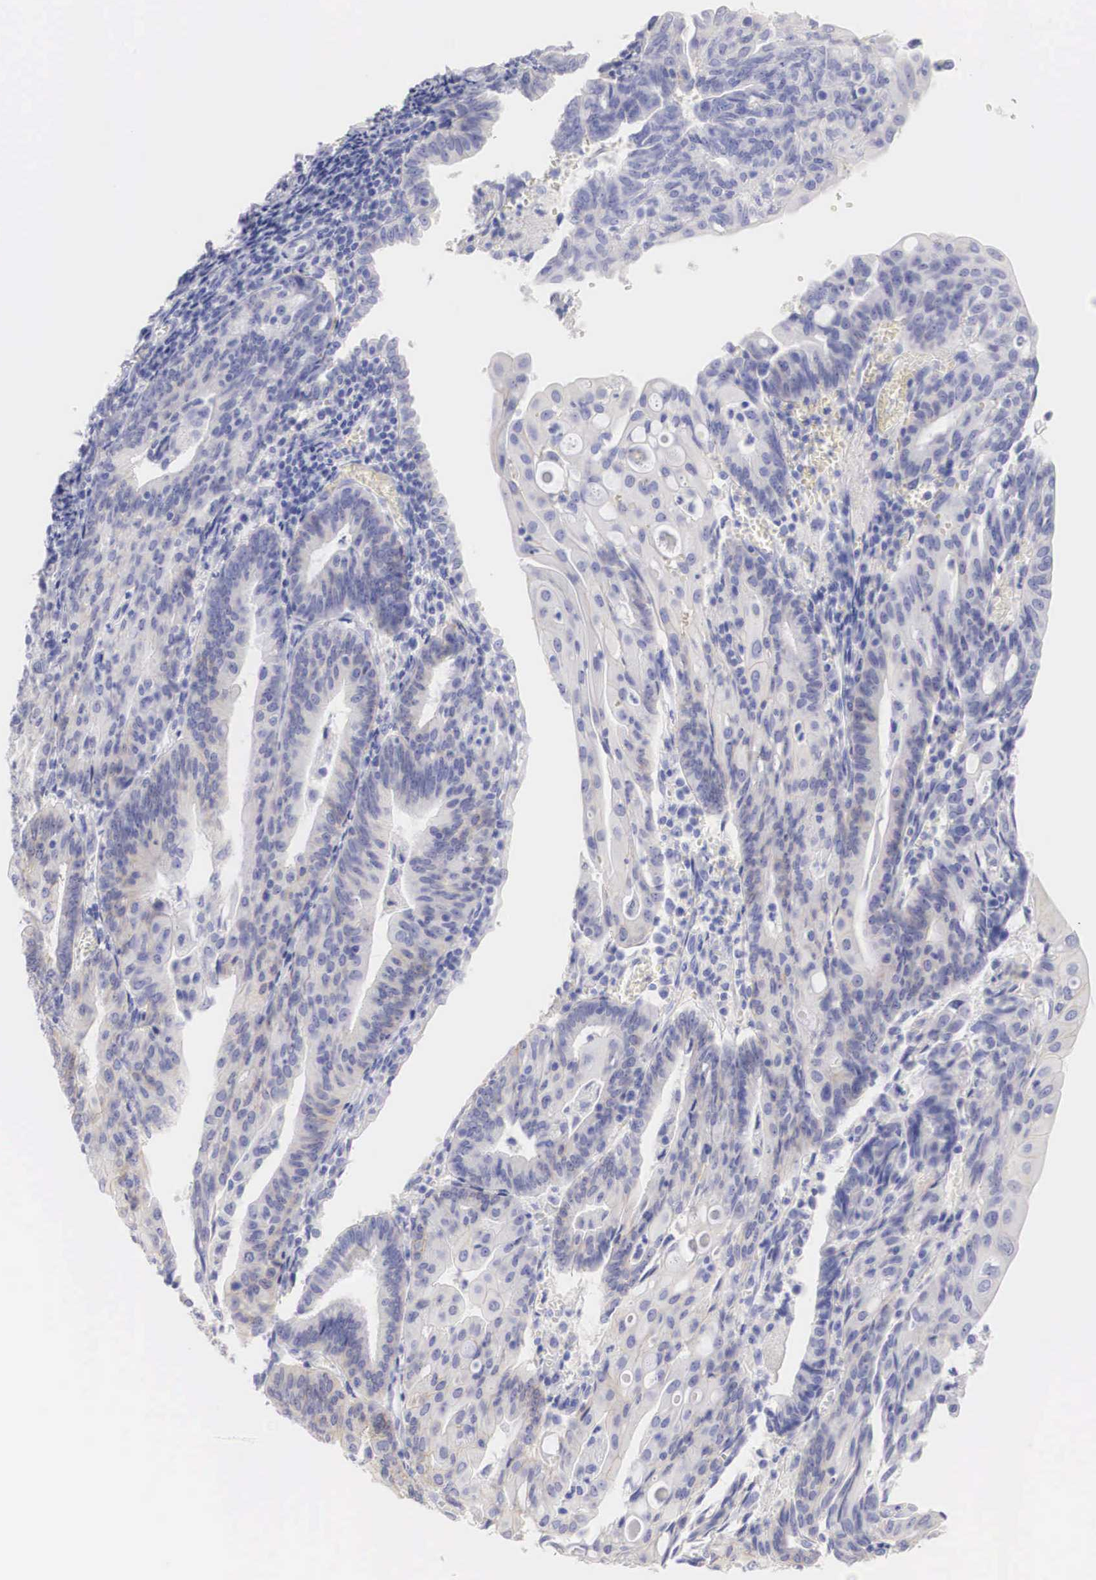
{"staining": {"intensity": "weak", "quantity": "25%-75%", "location": "cytoplasmic/membranous"}, "tissue": "endometrial cancer", "cell_type": "Tumor cells", "image_type": "cancer", "snomed": [{"axis": "morphology", "description": "Adenocarcinoma, NOS"}, {"axis": "topography", "description": "Endometrium"}], "caption": "Adenocarcinoma (endometrial) stained with DAB IHC shows low levels of weak cytoplasmic/membranous expression in about 25%-75% of tumor cells. (DAB (3,3'-diaminobenzidine) IHC with brightfield microscopy, high magnification).", "gene": "ERBB2", "patient": {"sex": "female", "age": 56}}